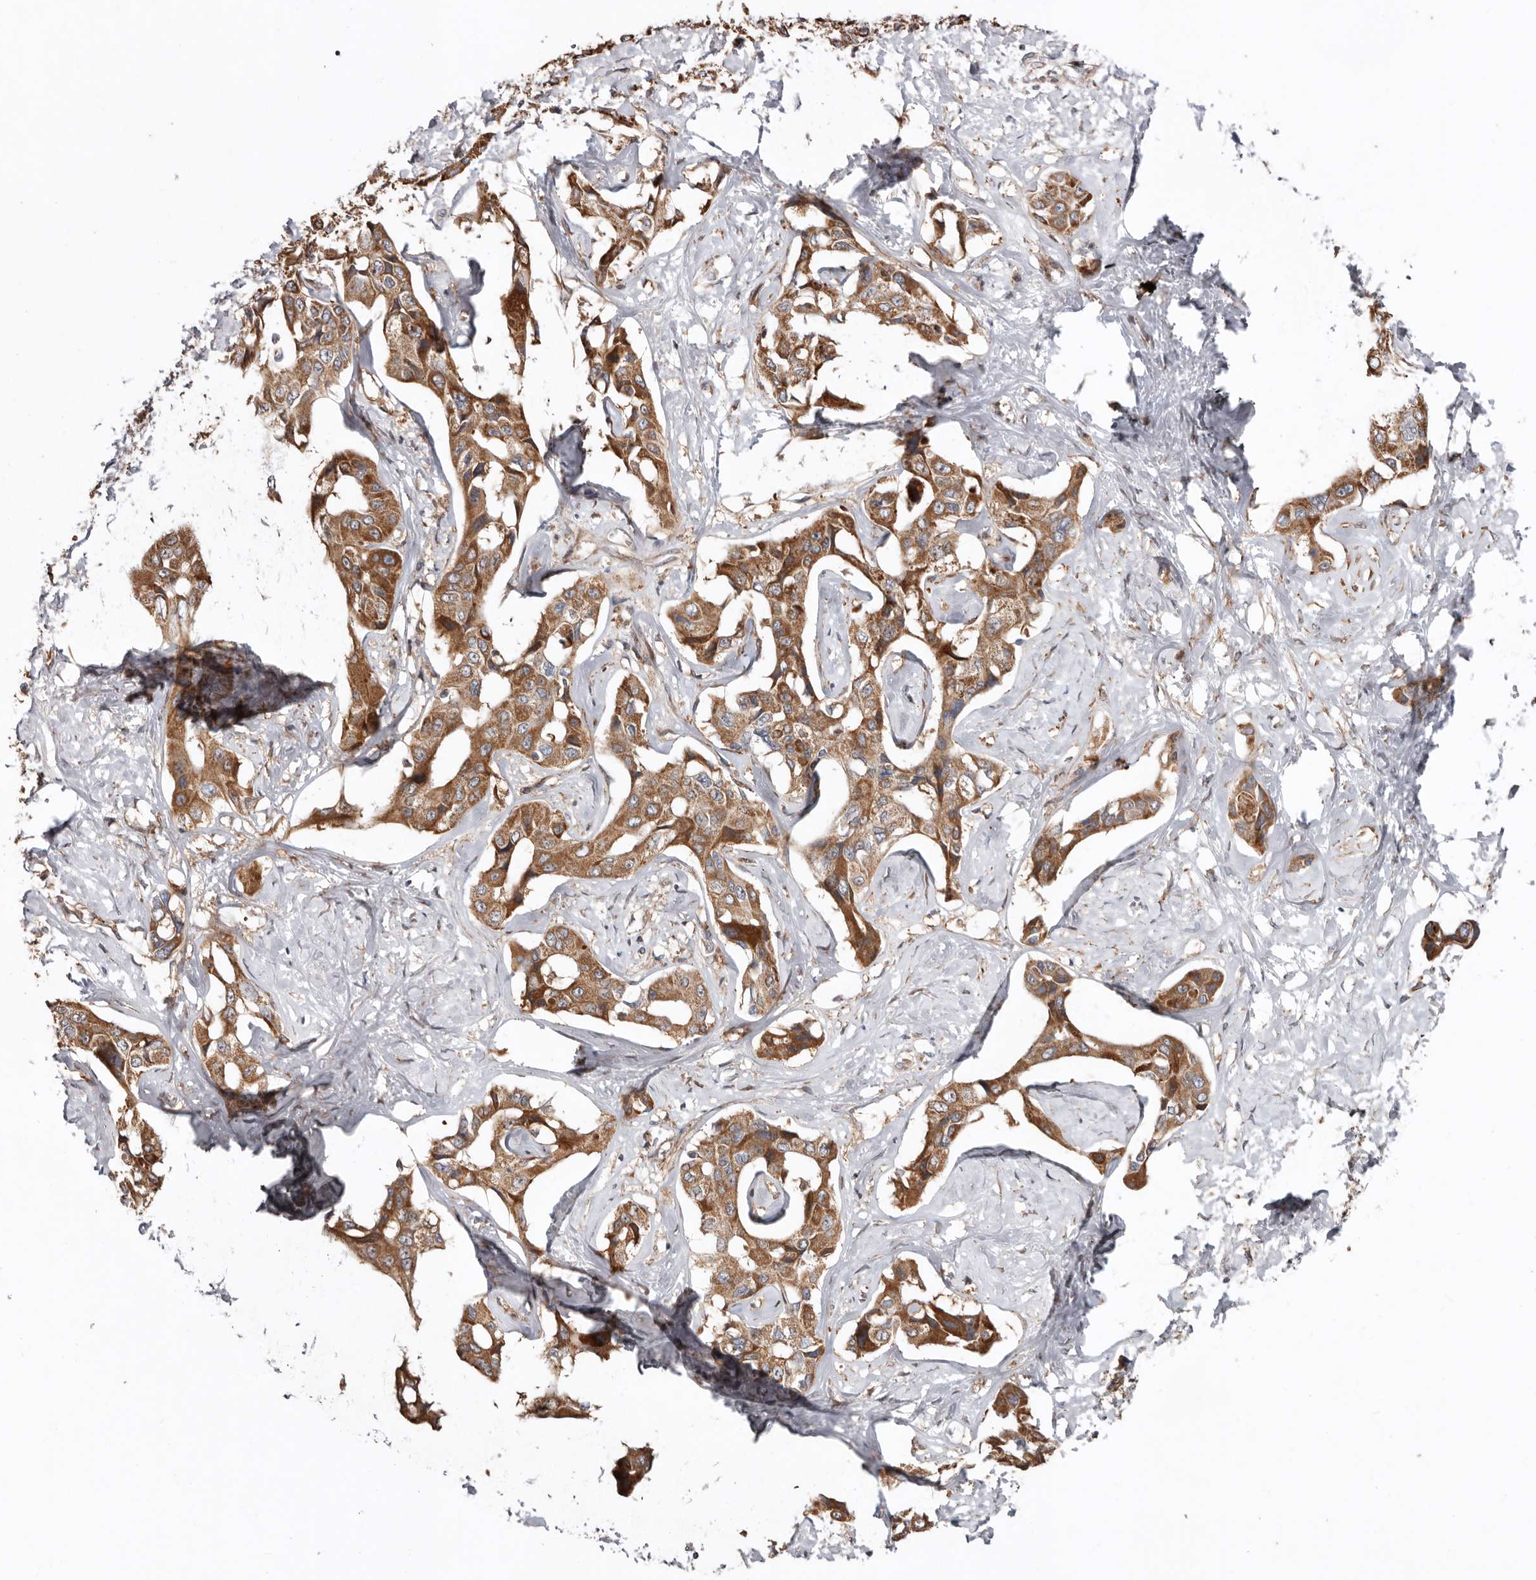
{"staining": {"intensity": "moderate", "quantity": ">75%", "location": "cytoplasmic/membranous"}, "tissue": "liver cancer", "cell_type": "Tumor cells", "image_type": "cancer", "snomed": [{"axis": "morphology", "description": "Cholangiocarcinoma"}, {"axis": "topography", "description": "Liver"}], "caption": "High-magnification brightfield microscopy of liver cholangiocarcinoma stained with DAB (brown) and counterstained with hematoxylin (blue). tumor cells exhibit moderate cytoplasmic/membranous expression is appreciated in about>75% of cells.", "gene": "PROKR1", "patient": {"sex": "male", "age": 59}}